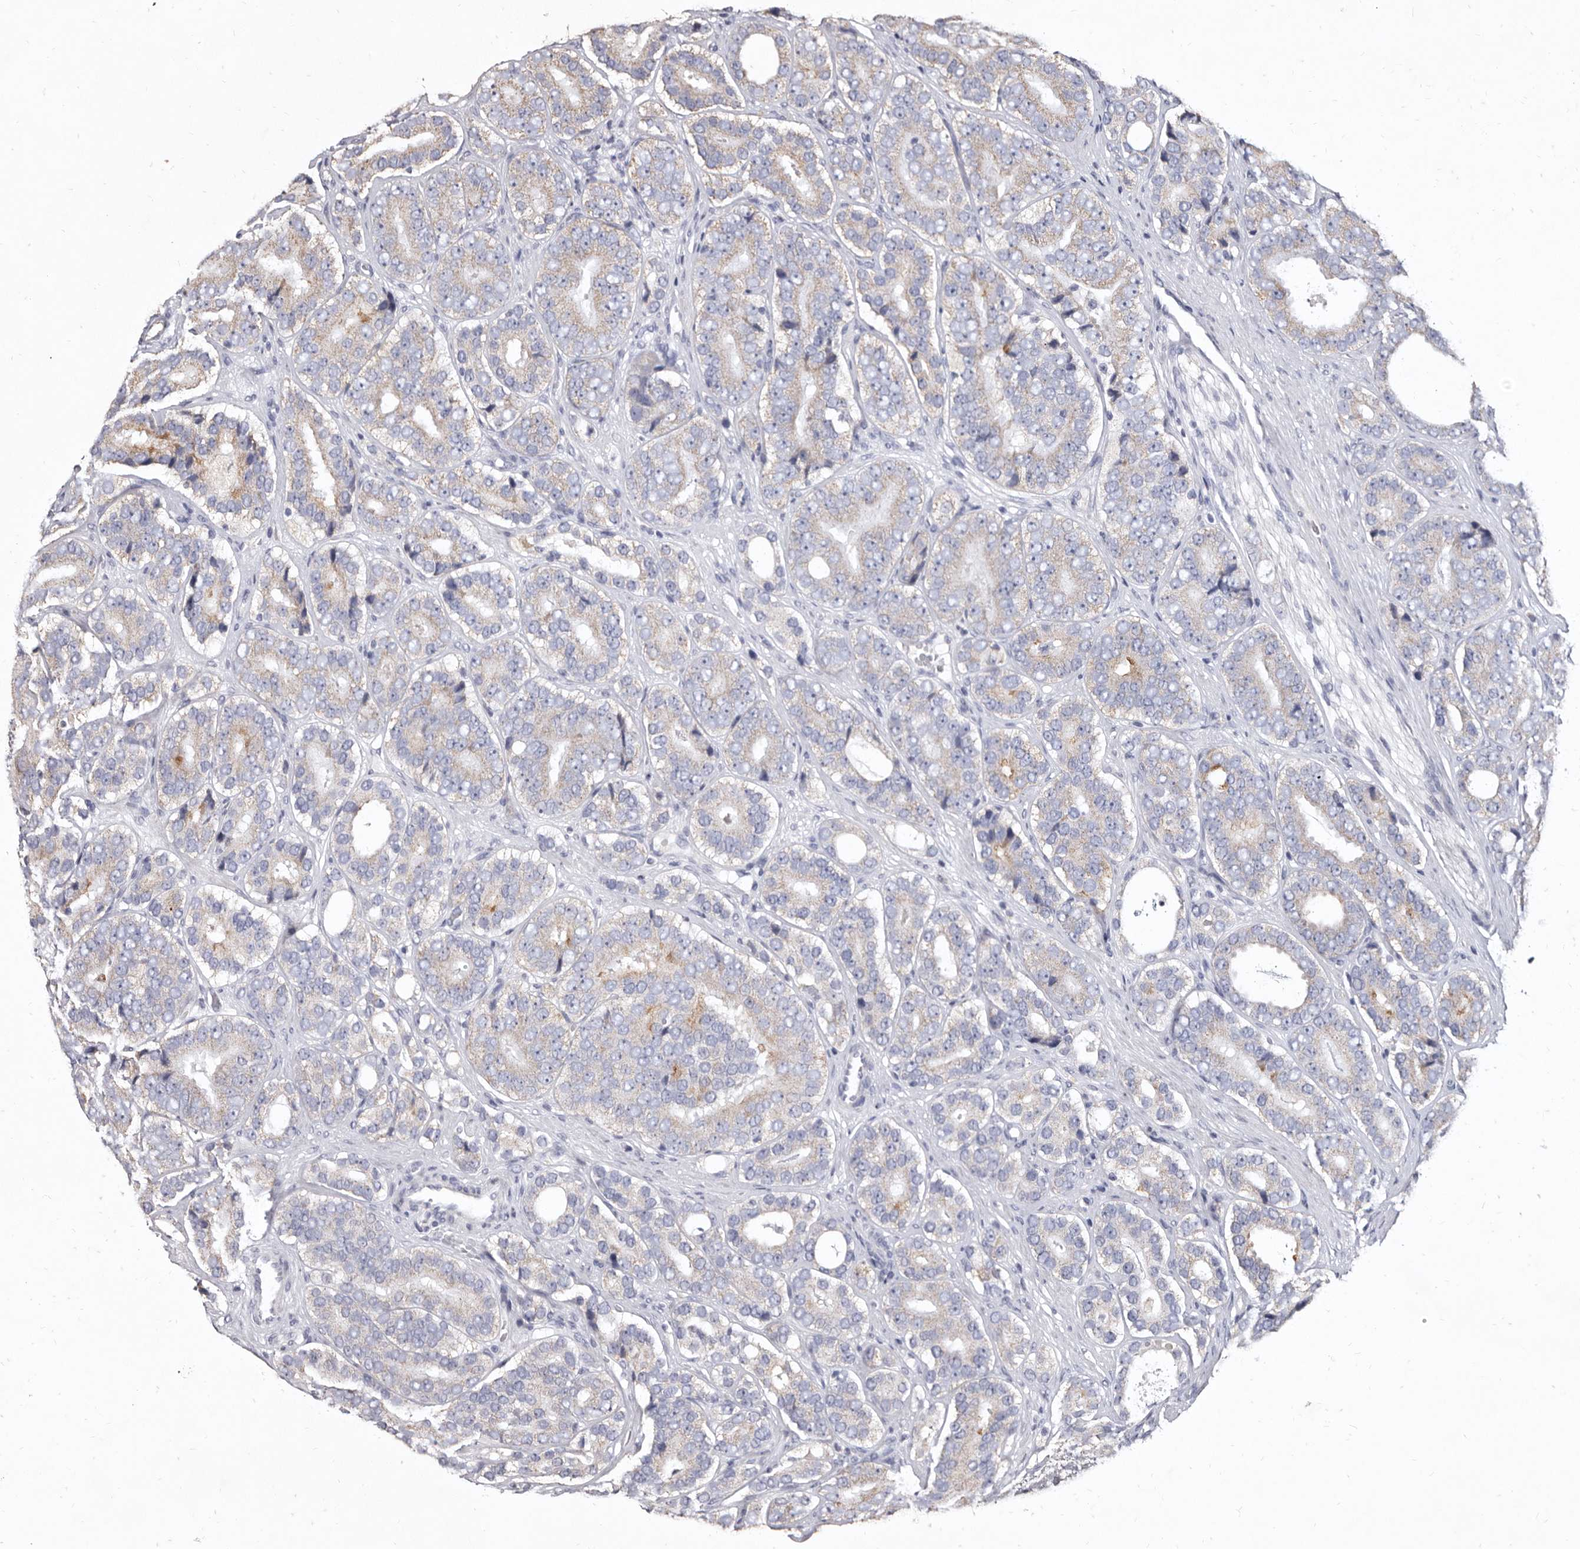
{"staining": {"intensity": "weak", "quantity": "25%-75%", "location": "cytoplasmic/membranous"}, "tissue": "prostate cancer", "cell_type": "Tumor cells", "image_type": "cancer", "snomed": [{"axis": "morphology", "description": "Adenocarcinoma, High grade"}, {"axis": "topography", "description": "Prostate"}], "caption": "Immunohistochemistry micrograph of neoplastic tissue: high-grade adenocarcinoma (prostate) stained using immunohistochemistry exhibits low levels of weak protein expression localized specifically in the cytoplasmic/membranous of tumor cells, appearing as a cytoplasmic/membranous brown color.", "gene": "CYP2E1", "patient": {"sex": "male", "age": 56}}